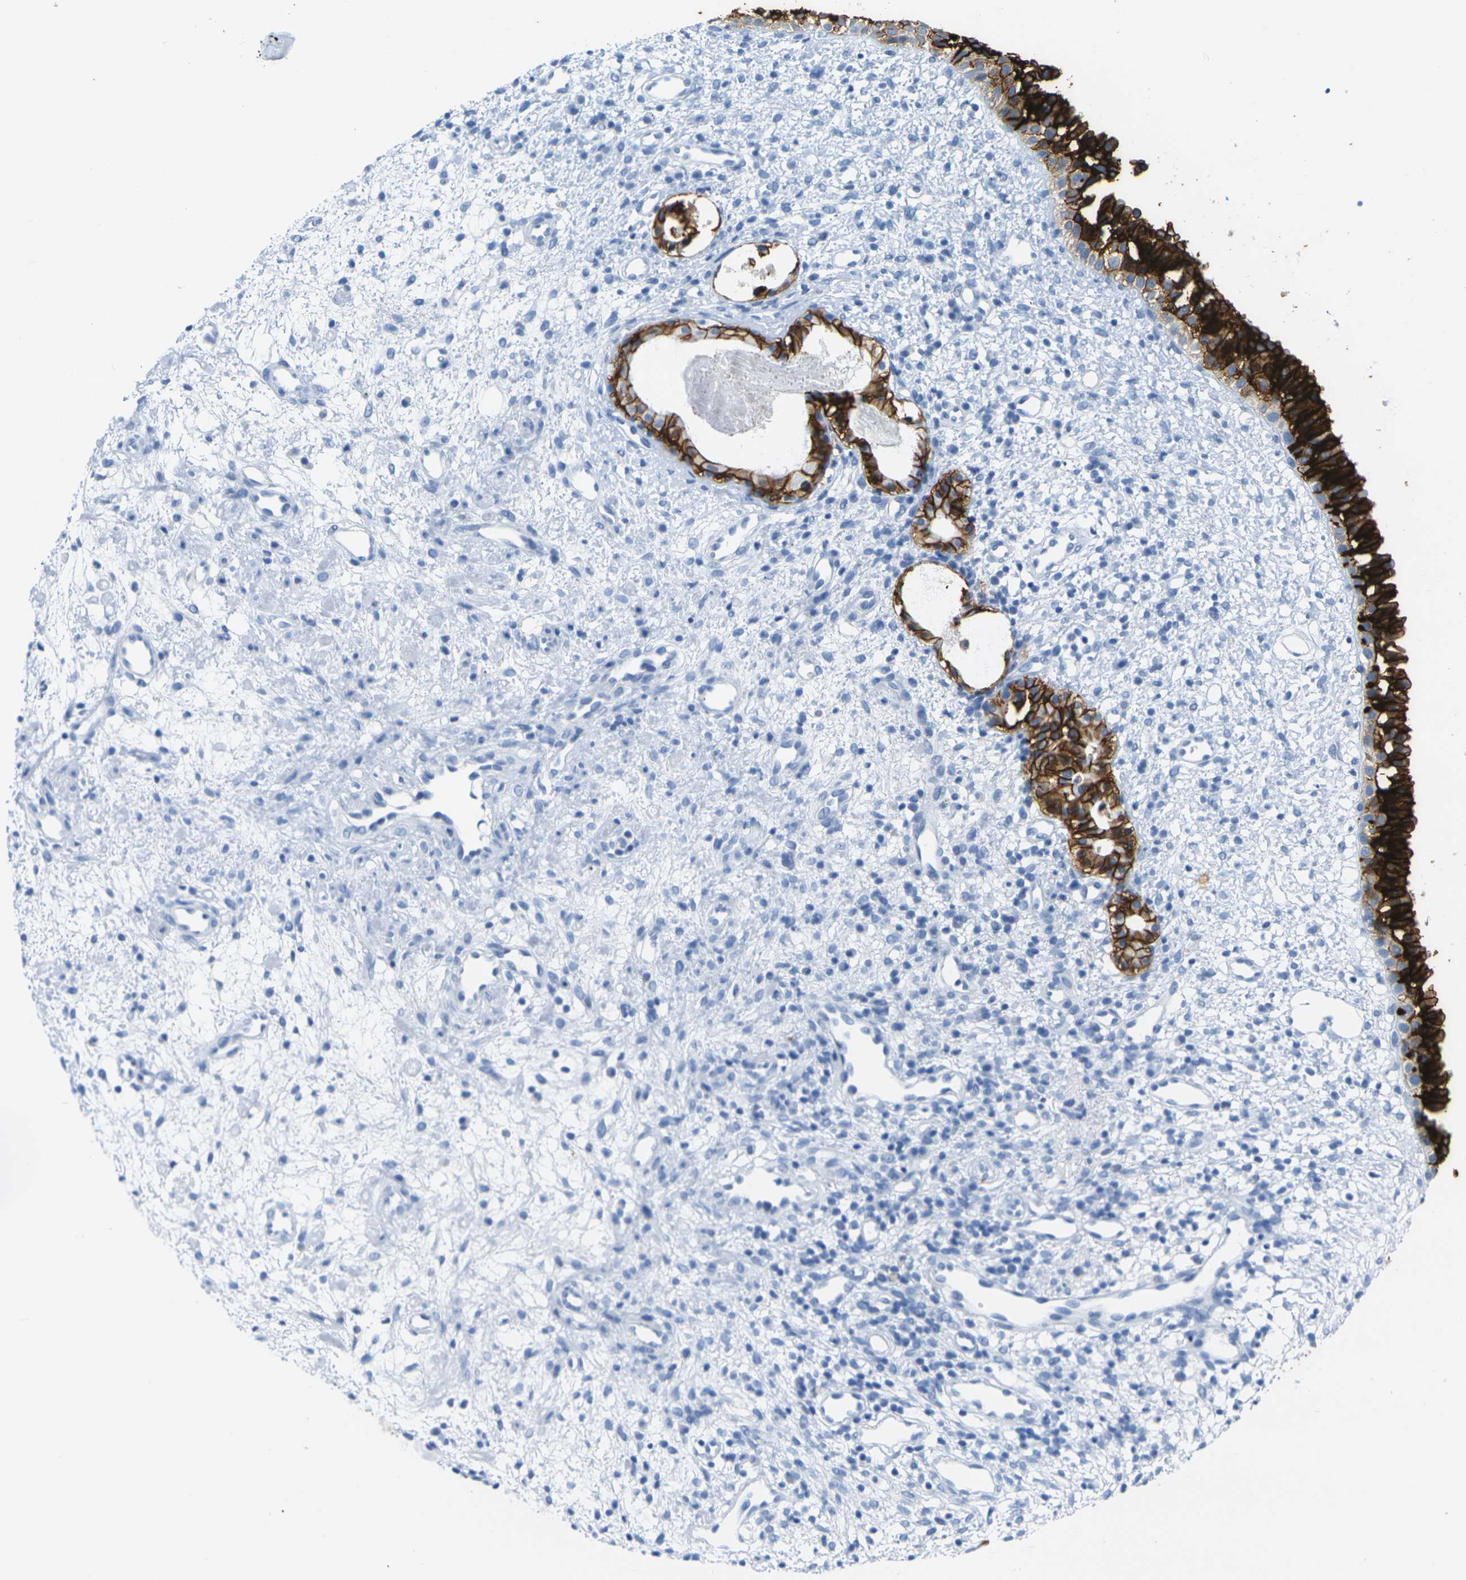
{"staining": {"intensity": "strong", "quantity": ">75%", "location": "cytoplasmic/membranous"}, "tissue": "nasopharynx", "cell_type": "Respiratory epithelial cells", "image_type": "normal", "snomed": [{"axis": "morphology", "description": "Normal tissue, NOS"}, {"axis": "topography", "description": "Nasopharynx"}], "caption": "Immunohistochemistry micrograph of normal nasopharynx: nasopharynx stained using IHC exhibits high levels of strong protein expression localized specifically in the cytoplasmic/membranous of respiratory epithelial cells, appearing as a cytoplasmic/membranous brown color.", "gene": "CLDN7", "patient": {"sex": "male", "age": 22}}